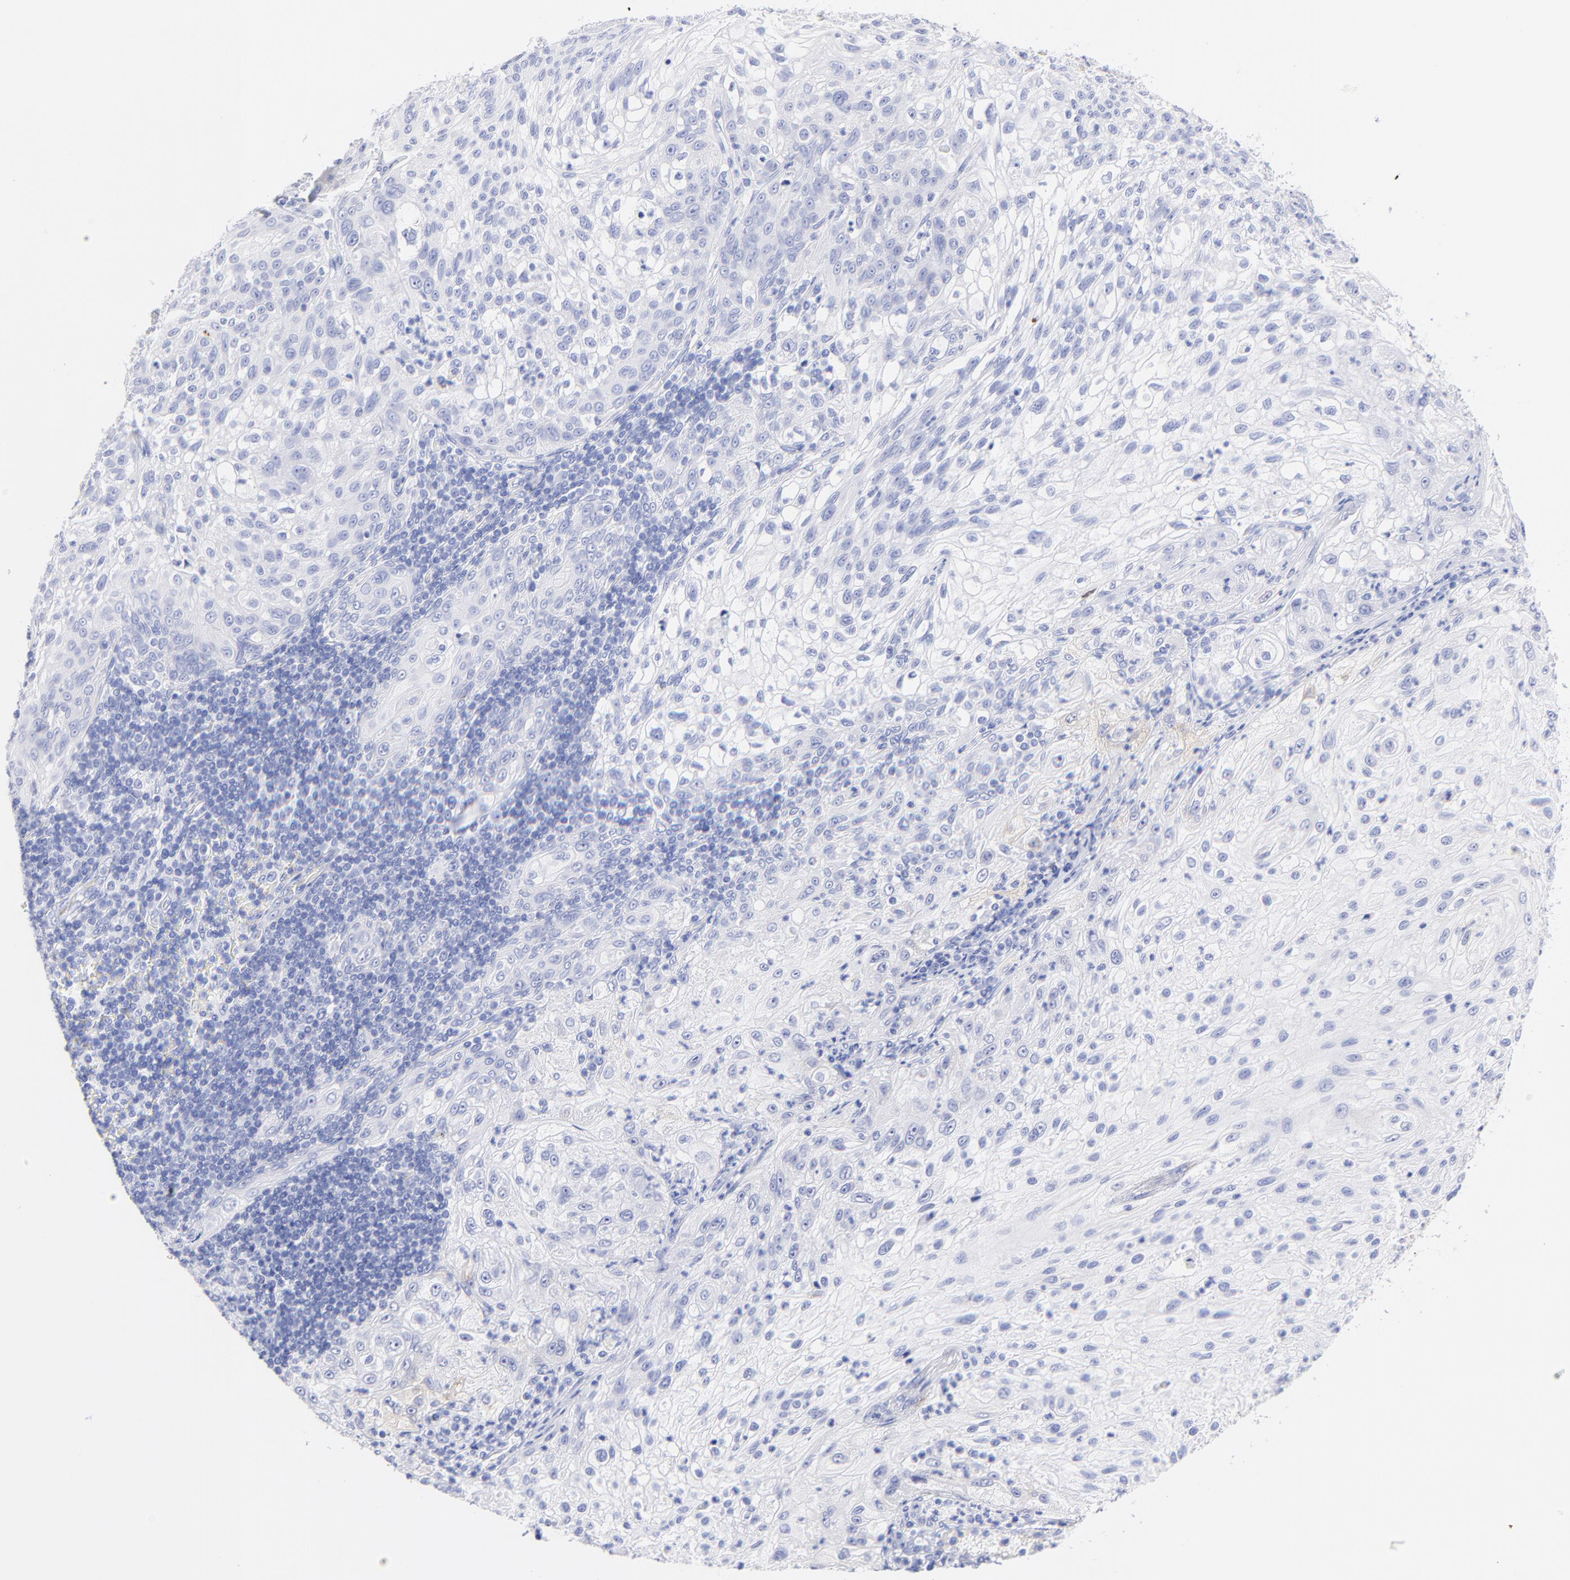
{"staining": {"intensity": "negative", "quantity": "none", "location": "none"}, "tissue": "lung cancer", "cell_type": "Tumor cells", "image_type": "cancer", "snomed": [{"axis": "morphology", "description": "Inflammation, NOS"}, {"axis": "morphology", "description": "Squamous cell carcinoma, NOS"}, {"axis": "topography", "description": "Lymph node"}, {"axis": "topography", "description": "Soft tissue"}, {"axis": "topography", "description": "Lung"}], "caption": "Protein analysis of squamous cell carcinoma (lung) demonstrates no significant staining in tumor cells. The staining is performed using DAB (3,3'-diaminobenzidine) brown chromogen with nuclei counter-stained in using hematoxylin.", "gene": "C1QTNF6", "patient": {"sex": "male", "age": 66}}